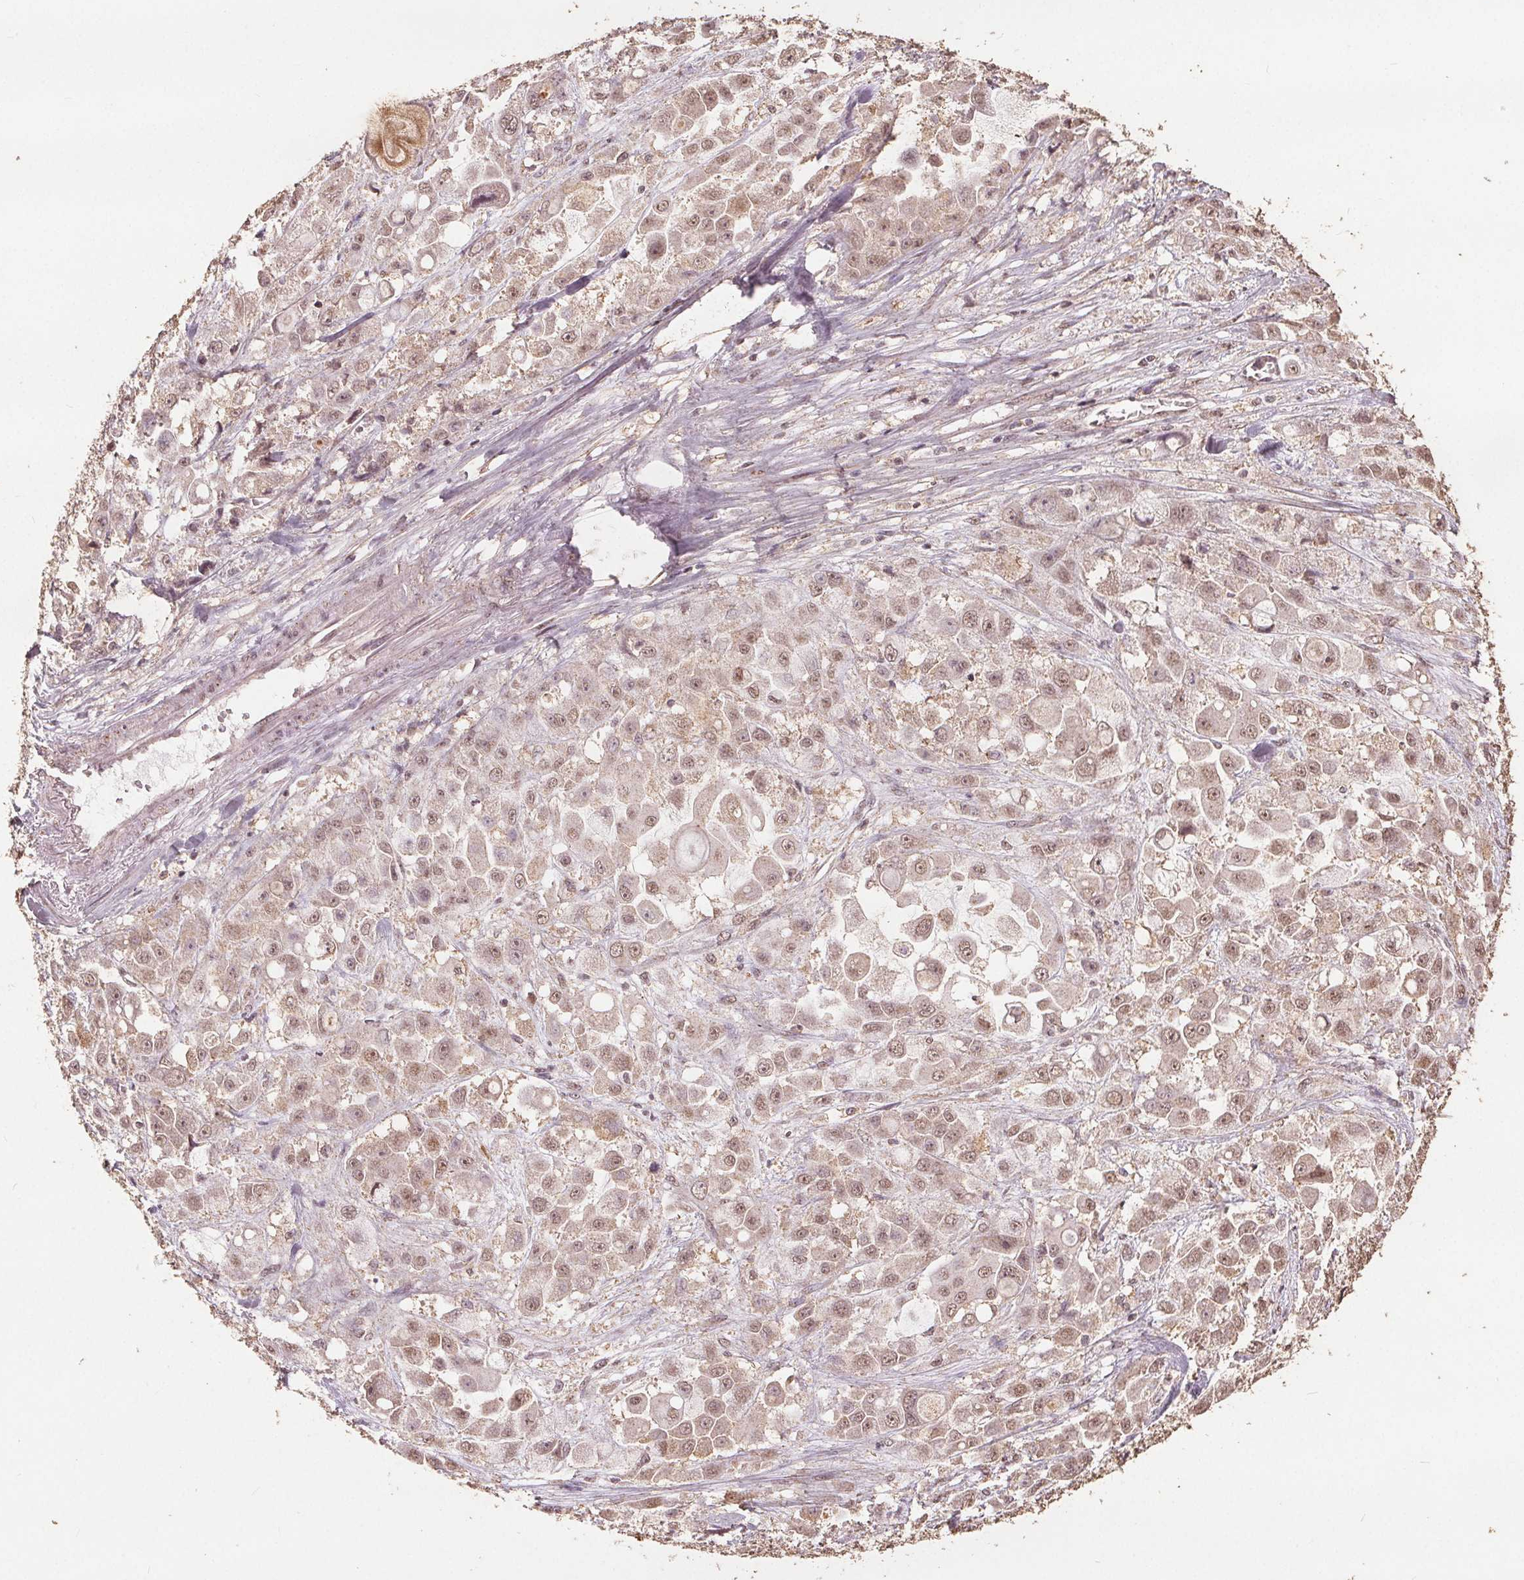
{"staining": {"intensity": "weak", "quantity": "25%-75%", "location": "nuclear"}, "tissue": "stomach cancer", "cell_type": "Tumor cells", "image_type": "cancer", "snomed": [{"axis": "morphology", "description": "Adenocarcinoma, NOS"}, {"axis": "topography", "description": "Stomach"}], "caption": "There is low levels of weak nuclear expression in tumor cells of stomach cancer (adenocarcinoma), as demonstrated by immunohistochemical staining (brown color).", "gene": "DSG3", "patient": {"sex": "female", "age": 76}}